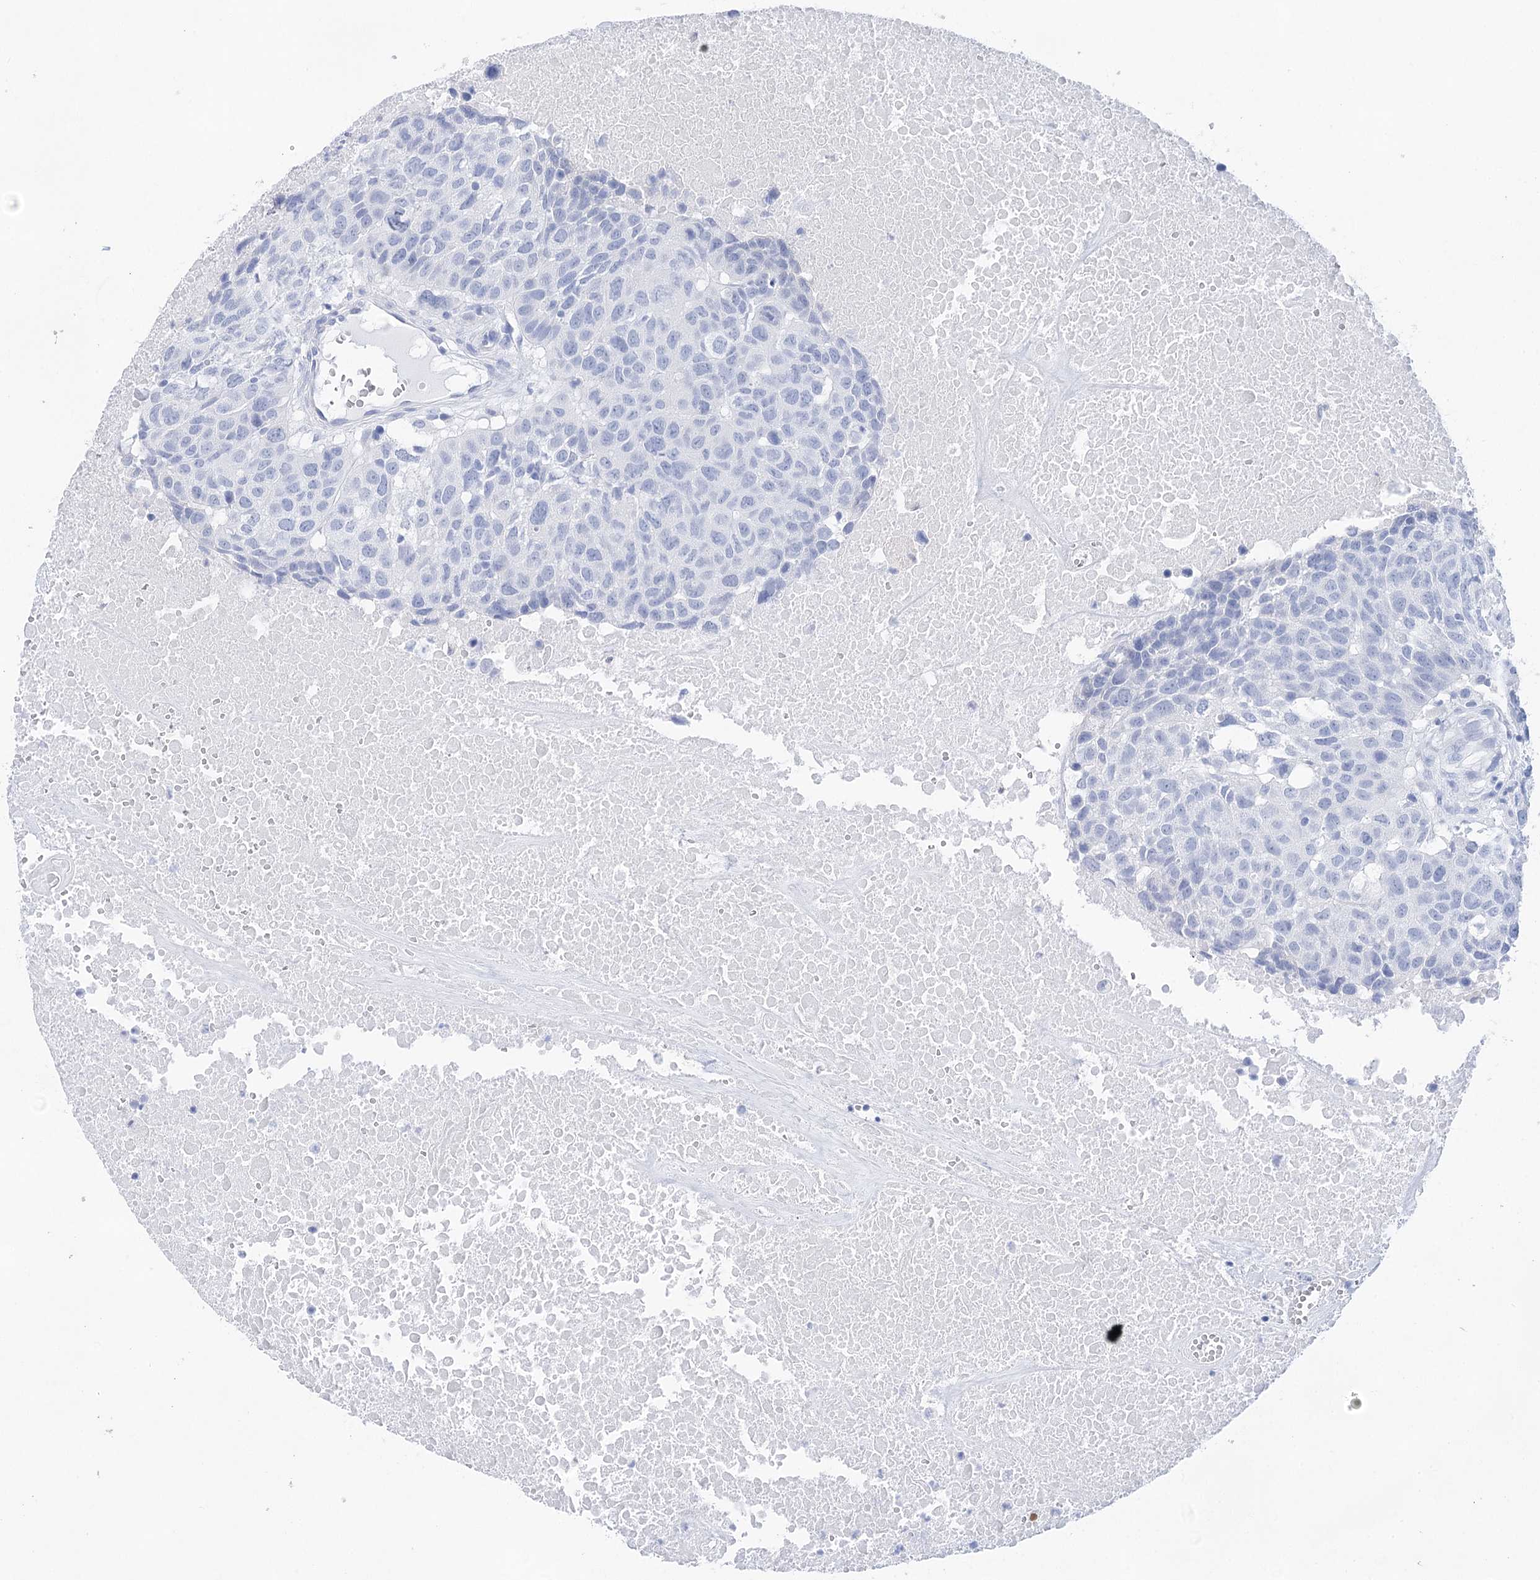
{"staining": {"intensity": "negative", "quantity": "none", "location": "none"}, "tissue": "head and neck cancer", "cell_type": "Tumor cells", "image_type": "cancer", "snomed": [{"axis": "morphology", "description": "Squamous cell carcinoma, NOS"}, {"axis": "topography", "description": "Head-Neck"}], "caption": "Tumor cells are negative for brown protein staining in head and neck cancer (squamous cell carcinoma).", "gene": "LALBA", "patient": {"sex": "male", "age": 66}}